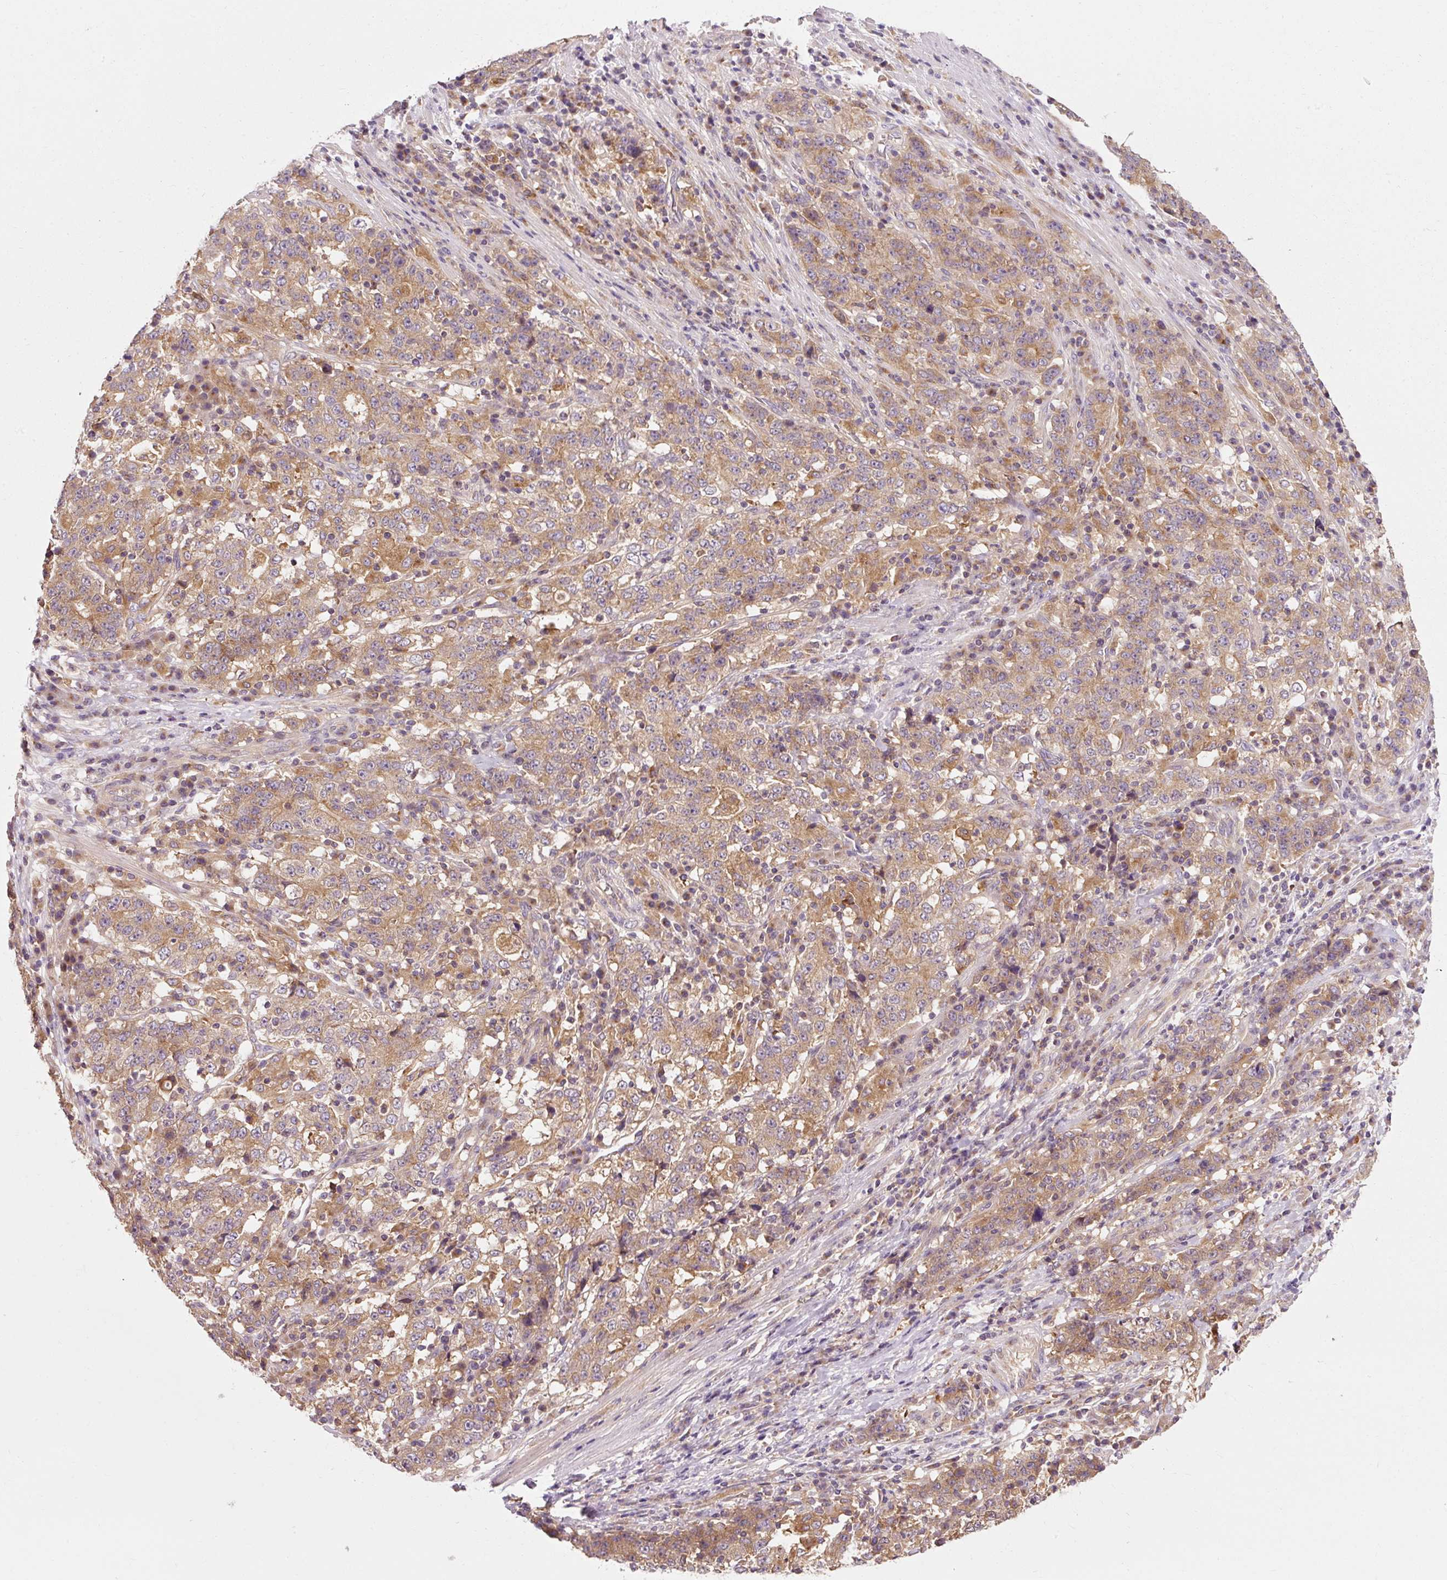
{"staining": {"intensity": "moderate", "quantity": ">75%", "location": "cytoplasmic/membranous"}, "tissue": "stomach cancer", "cell_type": "Tumor cells", "image_type": "cancer", "snomed": [{"axis": "morphology", "description": "Adenocarcinoma, NOS"}, {"axis": "topography", "description": "Stomach"}], "caption": "IHC photomicrograph of stomach adenocarcinoma stained for a protein (brown), which demonstrates medium levels of moderate cytoplasmic/membranous staining in approximately >75% of tumor cells.", "gene": "NAPA", "patient": {"sex": "male", "age": 59}}